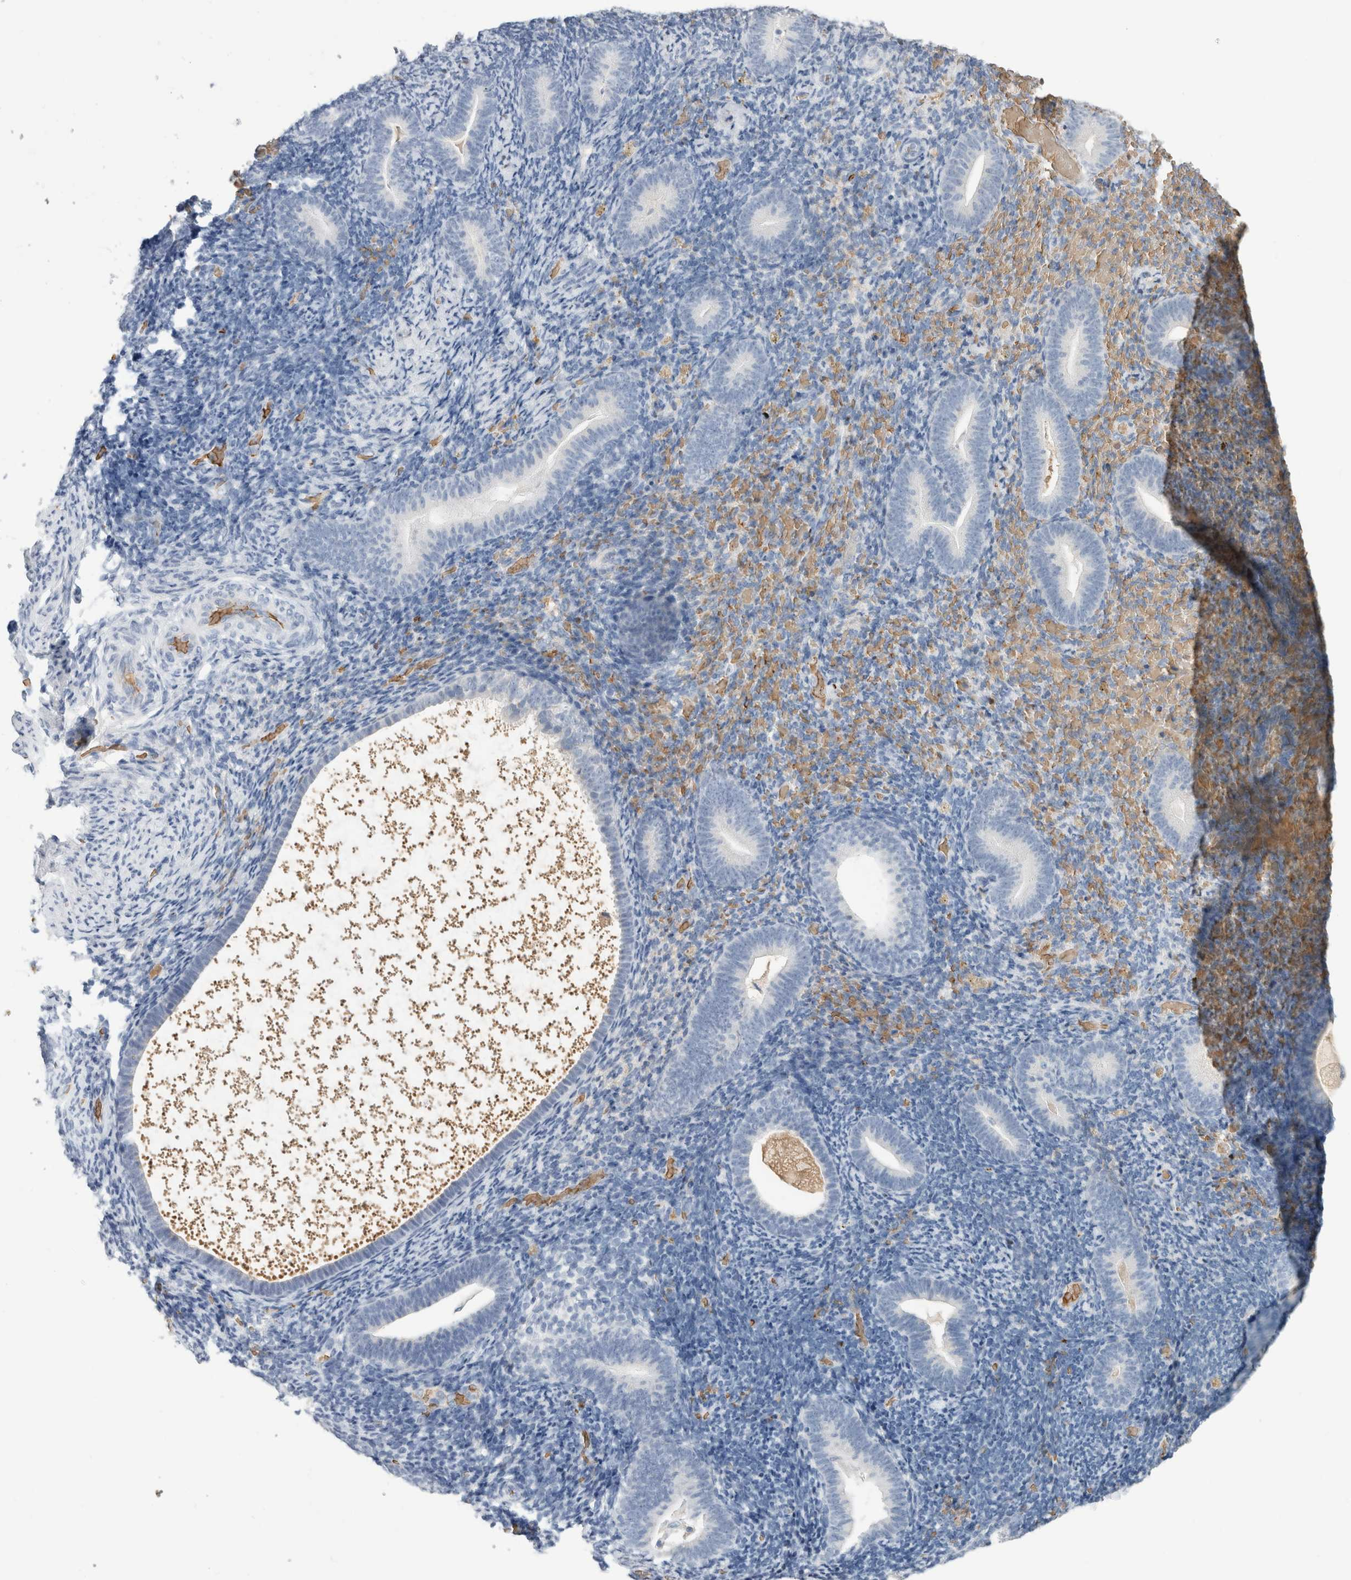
{"staining": {"intensity": "negative", "quantity": "none", "location": "none"}, "tissue": "endometrium", "cell_type": "Cells in endometrial stroma", "image_type": "normal", "snomed": [{"axis": "morphology", "description": "Normal tissue, NOS"}, {"axis": "topography", "description": "Endometrium"}], "caption": "Human endometrium stained for a protein using IHC reveals no positivity in cells in endometrial stroma.", "gene": "CA1", "patient": {"sex": "female", "age": 51}}